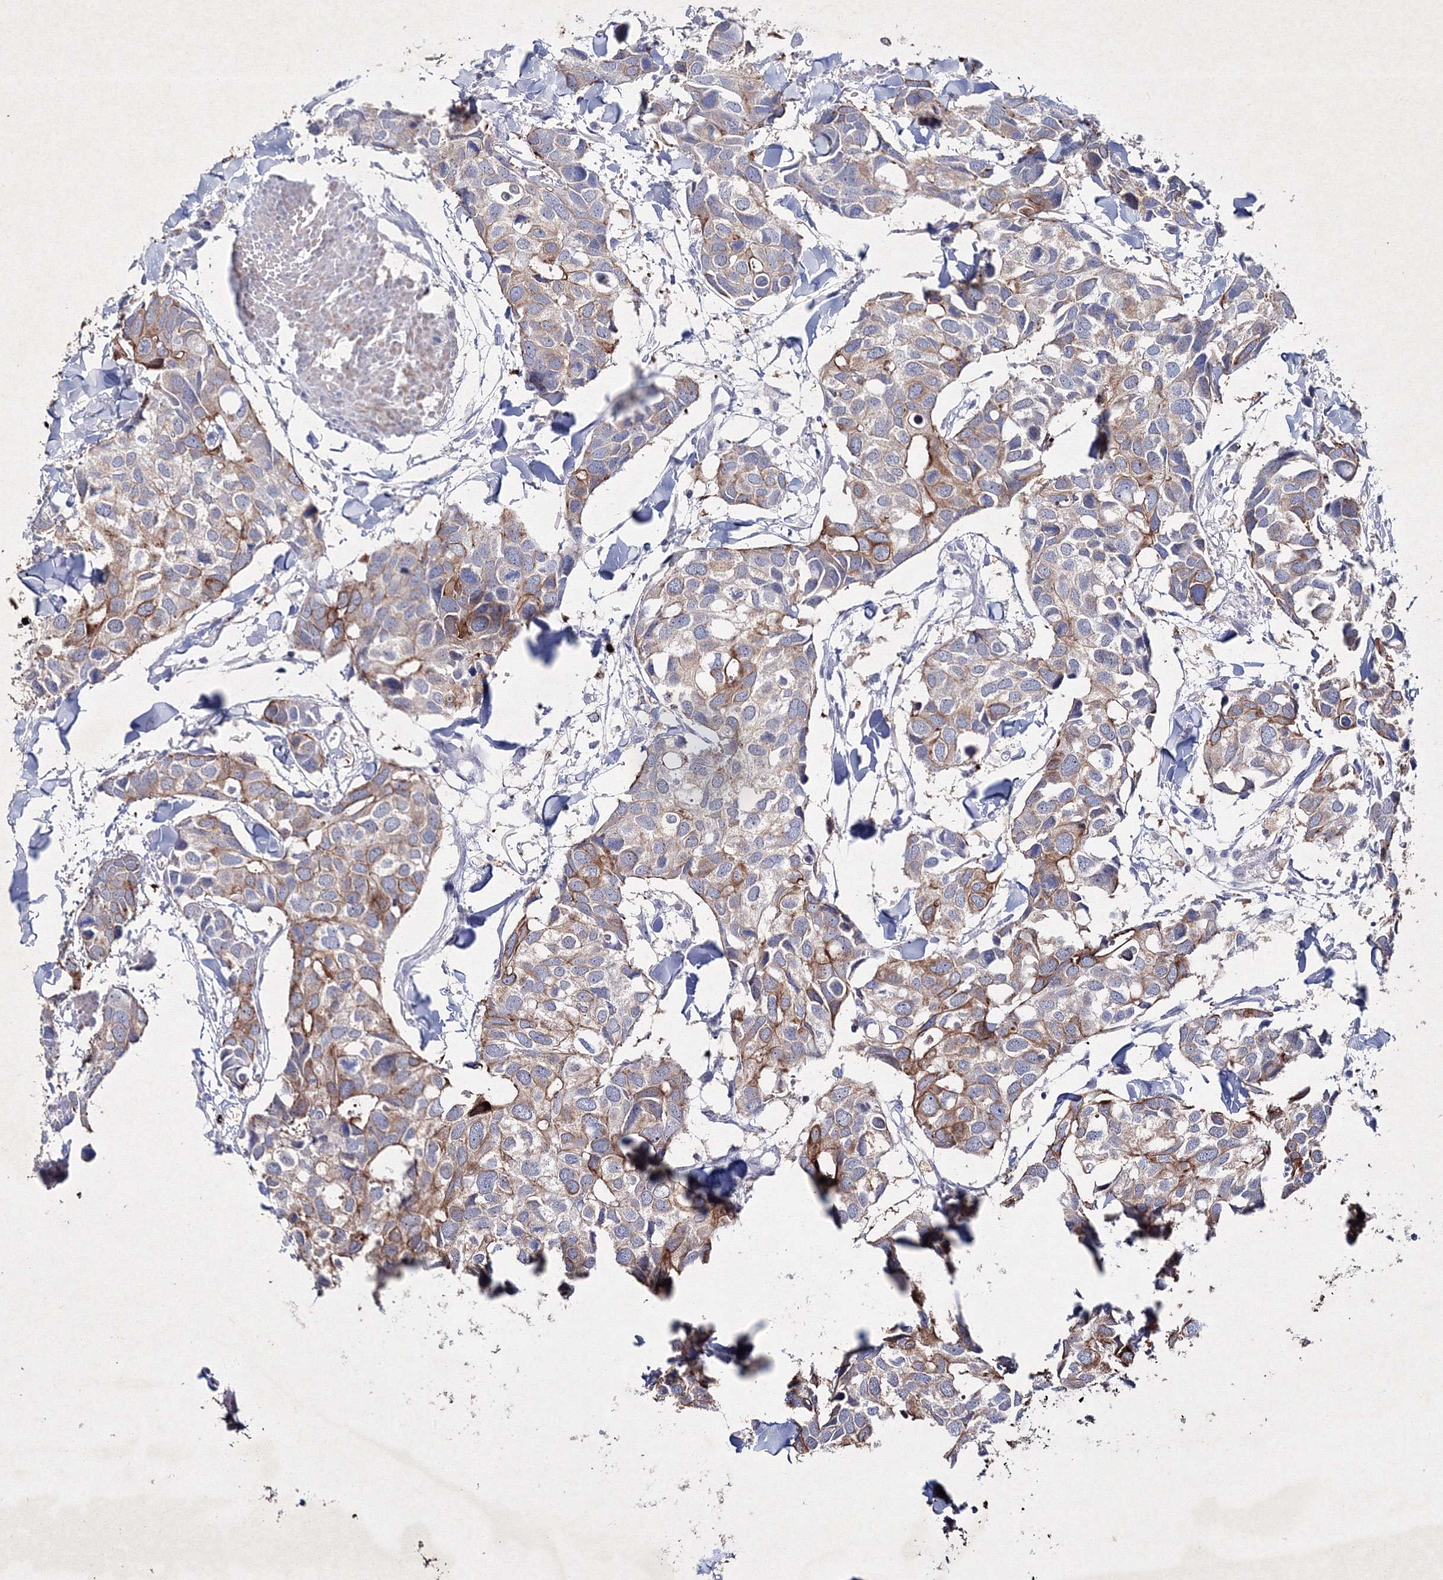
{"staining": {"intensity": "moderate", "quantity": "25%-75%", "location": "cytoplasmic/membranous"}, "tissue": "breast cancer", "cell_type": "Tumor cells", "image_type": "cancer", "snomed": [{"axis": "morphology", "description": "Duct carcinoma"}, {"axis": "topography", "description": "Breast"}], "caption": "Protein staining exhibits moderate cytoplasmic/membranous staining in approximately 25%-75% of tumor cells in breast cancer. (Brightfield microscopy of DAB IHC at high magnification).", "gene": "SMIM29", "patient": {"sex": "female", "age": 83}}